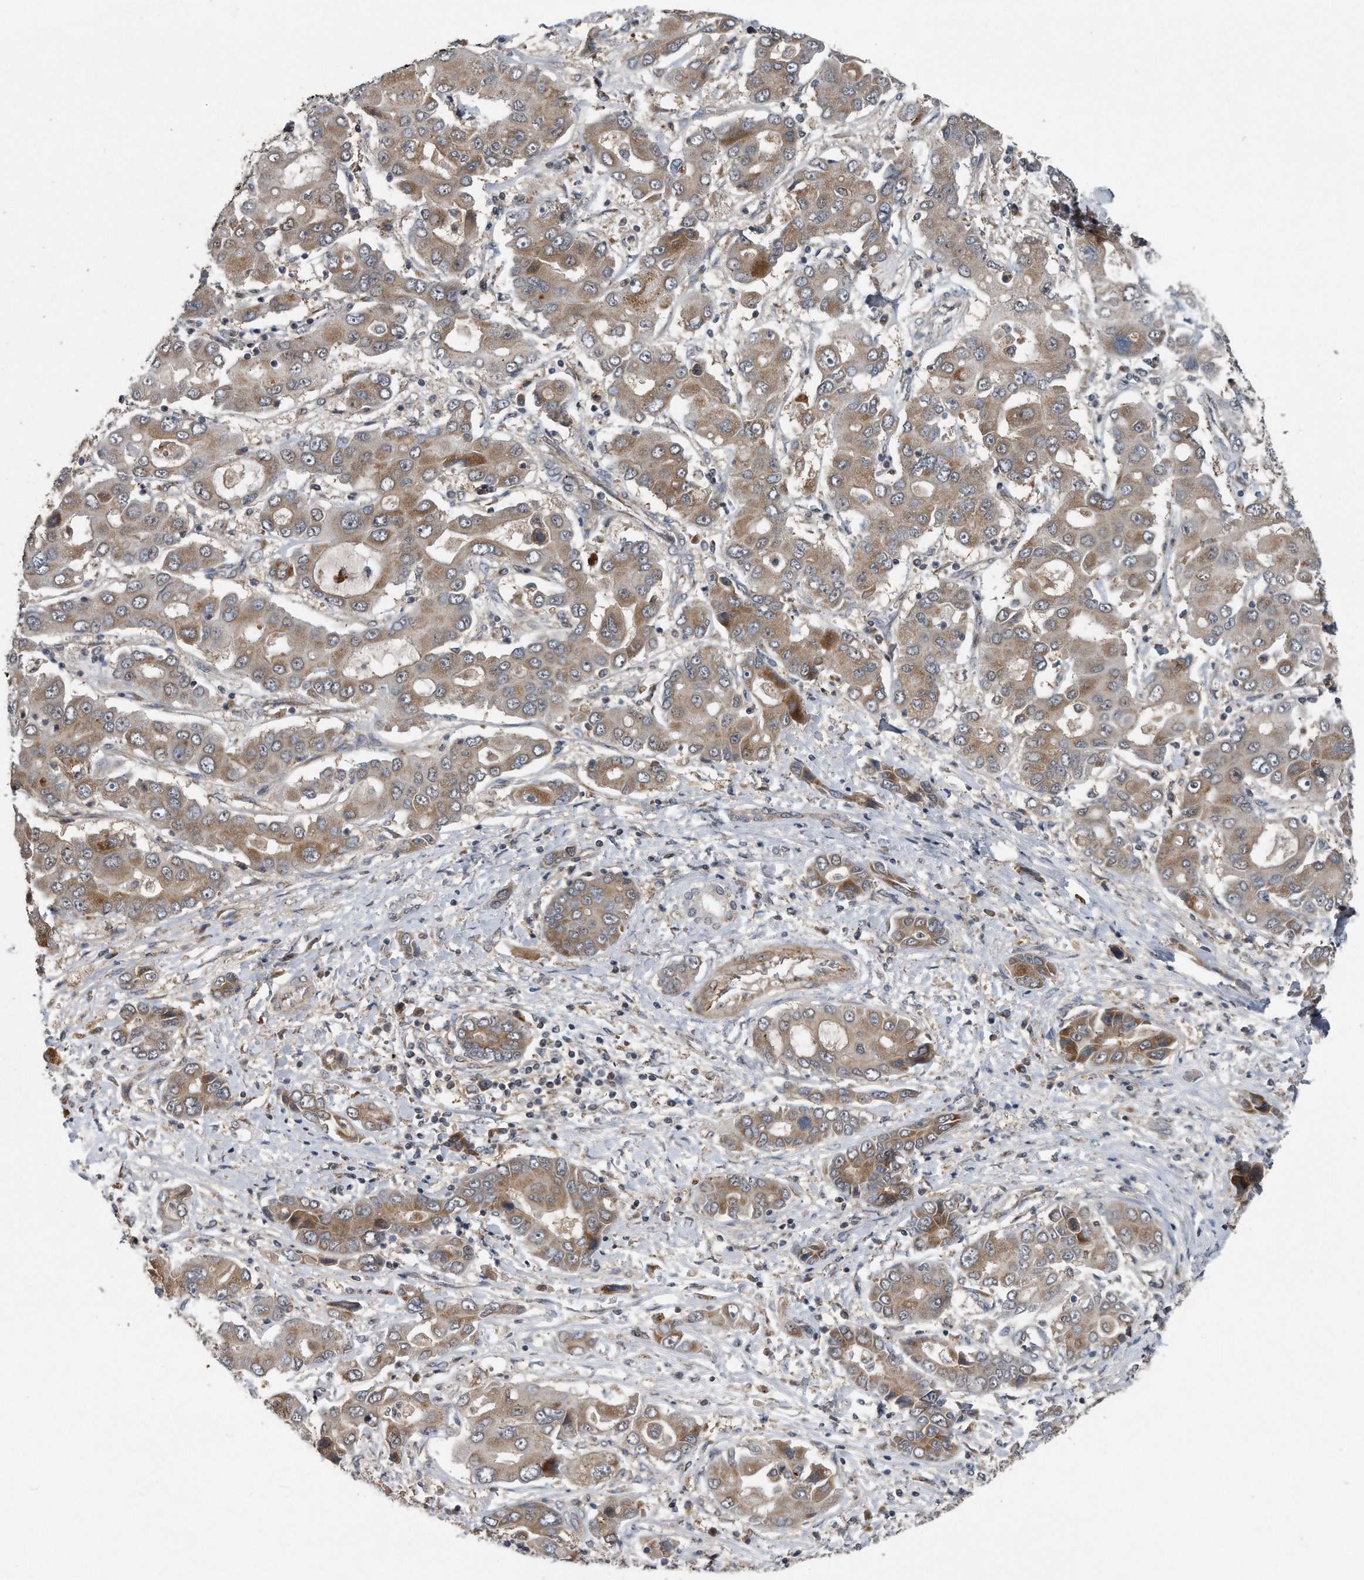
{"staining": {"intensity": "moderate", "quantity": ">75%", "location": "cytoplasmic/membranous"}, "tissue": "liver cancer", "cell_type": "Tumor cells", "image_type": "cancer", "snomed": [{"axis": "morphology", "description": "Cholangiocarcinoma"}, {"axis": "topography", "description": "Liver"}], "caption": "Human cholangiocarcinoma (liver) stained with a protein marker displays moderate staining in tumor cells.", "gene": "LYRM4", "patient": {"sex": "male", "age": 67}}